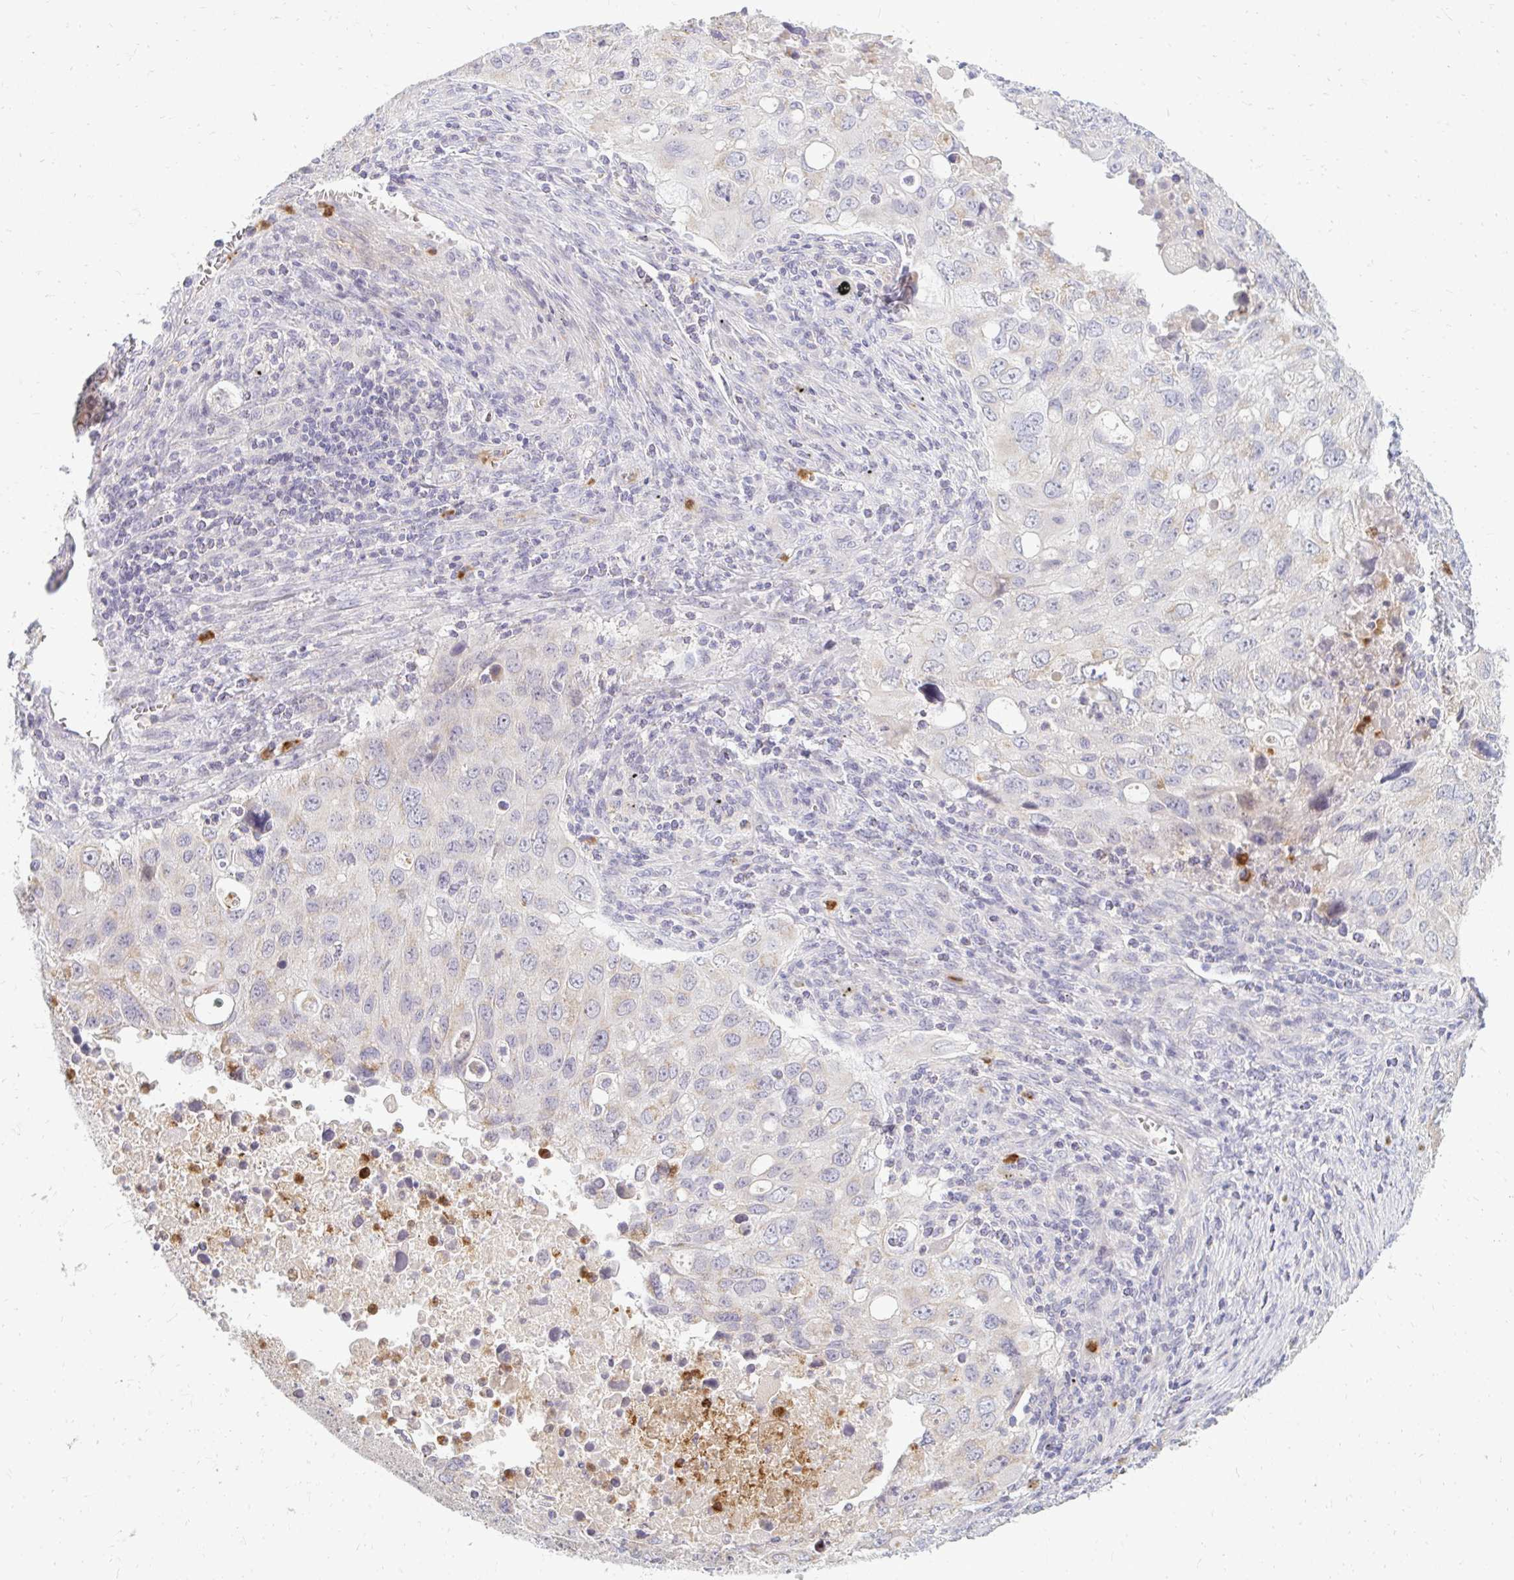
{"staining": {"intensity": "negative", "quantity": "none", "location": "none"}, "tissue": "lung cancer", "cell_type": "Tumor cells", "image_type": "cancer", "snomed": [{"axis": "morphology", "description": "Adenocarcinoma, NOS"}, {"axis": "morphology", "description": "Adenocarcinoma, metastatic, NOS"}, {"axis": "topography", "description": "Lymph node"}, {"axis": "topography", "description": "Lung"}], "caption": "An image of lung cancer stained for a protein displays no brown staining in tumor cells.", "gene": "RAB33A", "patient": {"sex": "female", "age": 42}}